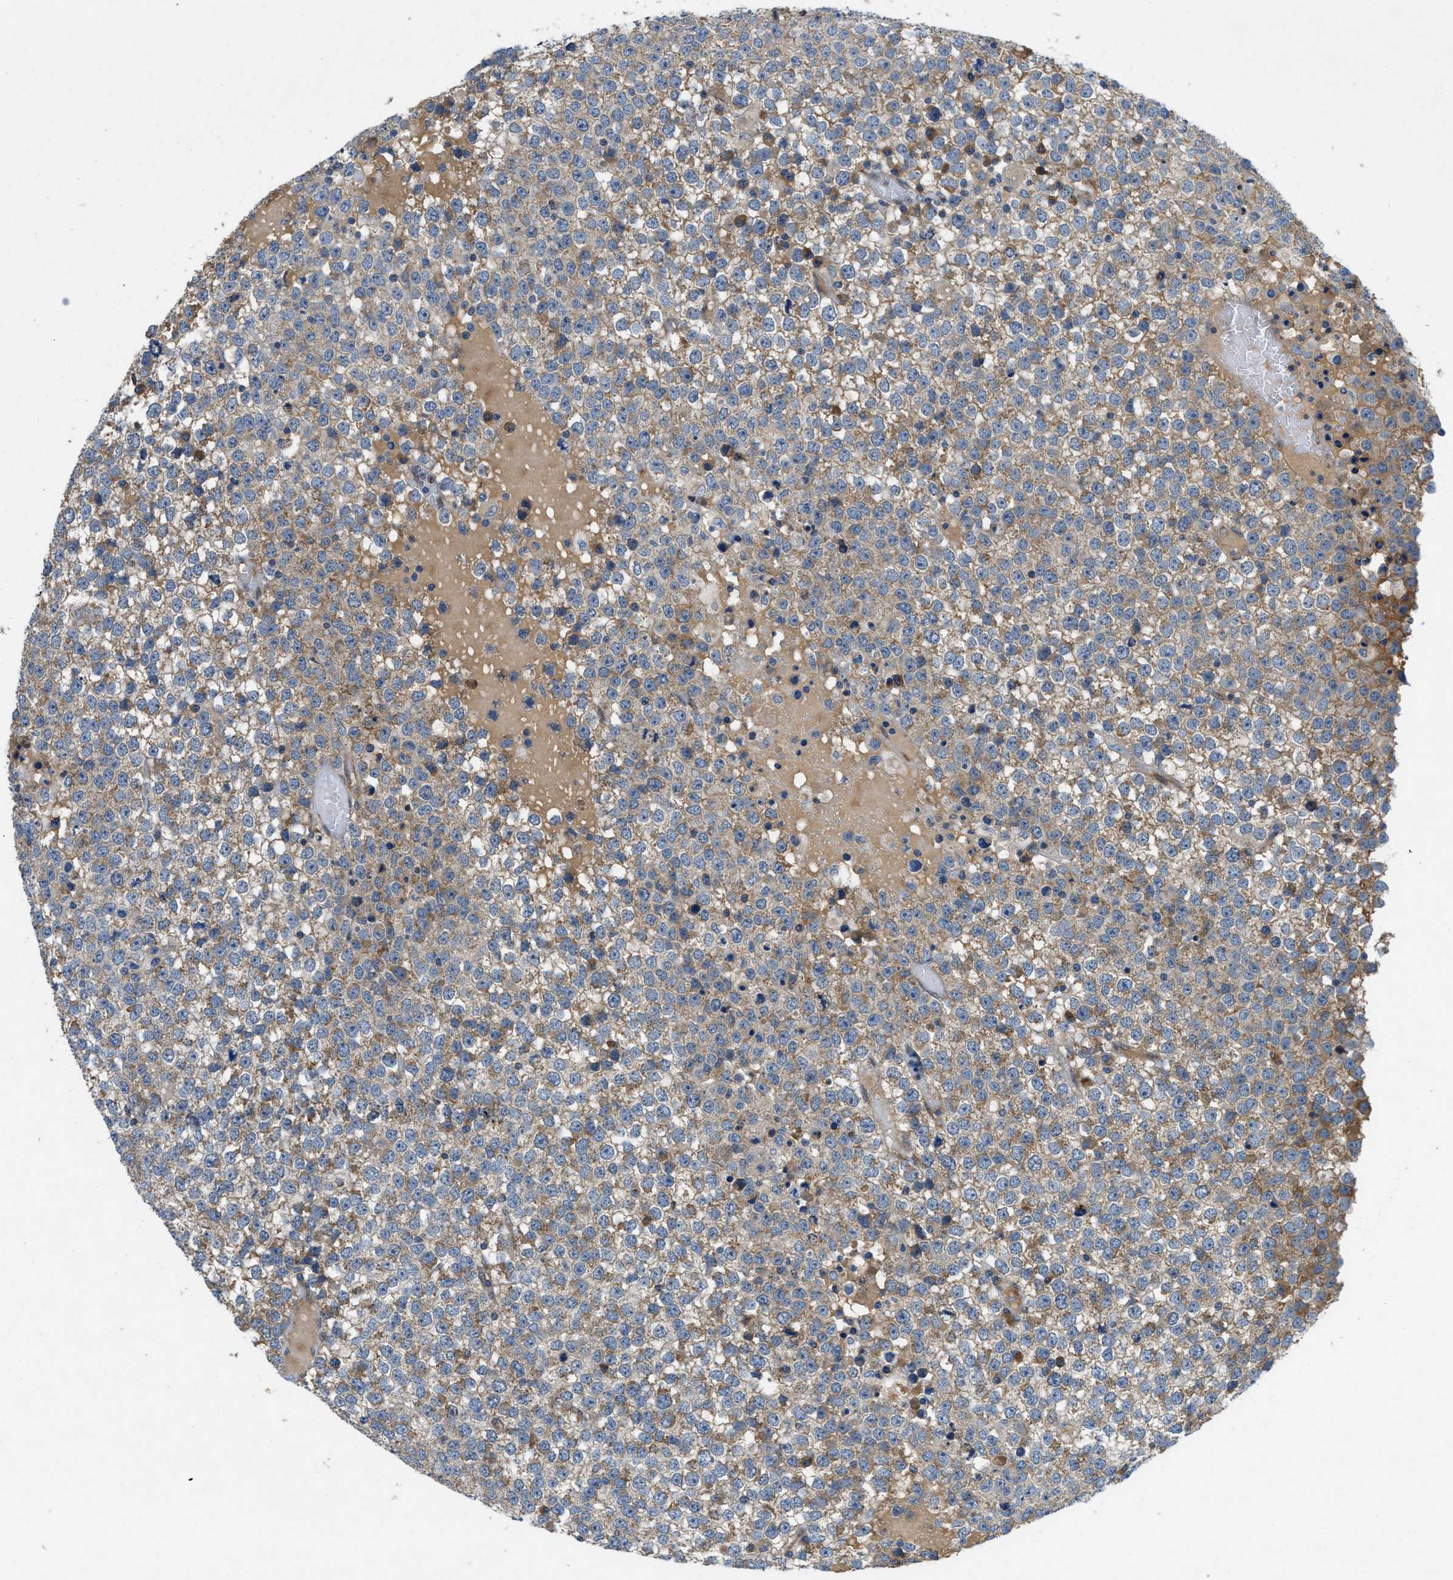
{"staining": {"intensity": "moderate", "quantity": ">75%", "location": "cytoplasmic/membranous"}, "tissue": "testis cancer", "cell_type": "Tumor cells", "image_type": "cancer", "snomed": [{"axis": "morphology", "description": "Seminoma, NOS"}, {"axis": "topography", "description": "Testis"}], "caption": "Immunohistochemical staining of testis seminoma shows moderate cytoplasmic/membranous protein staining in approximately >75% of tumor cells.", "gene": "PNKD", "patient": {"sex": "male", "age": 65}}